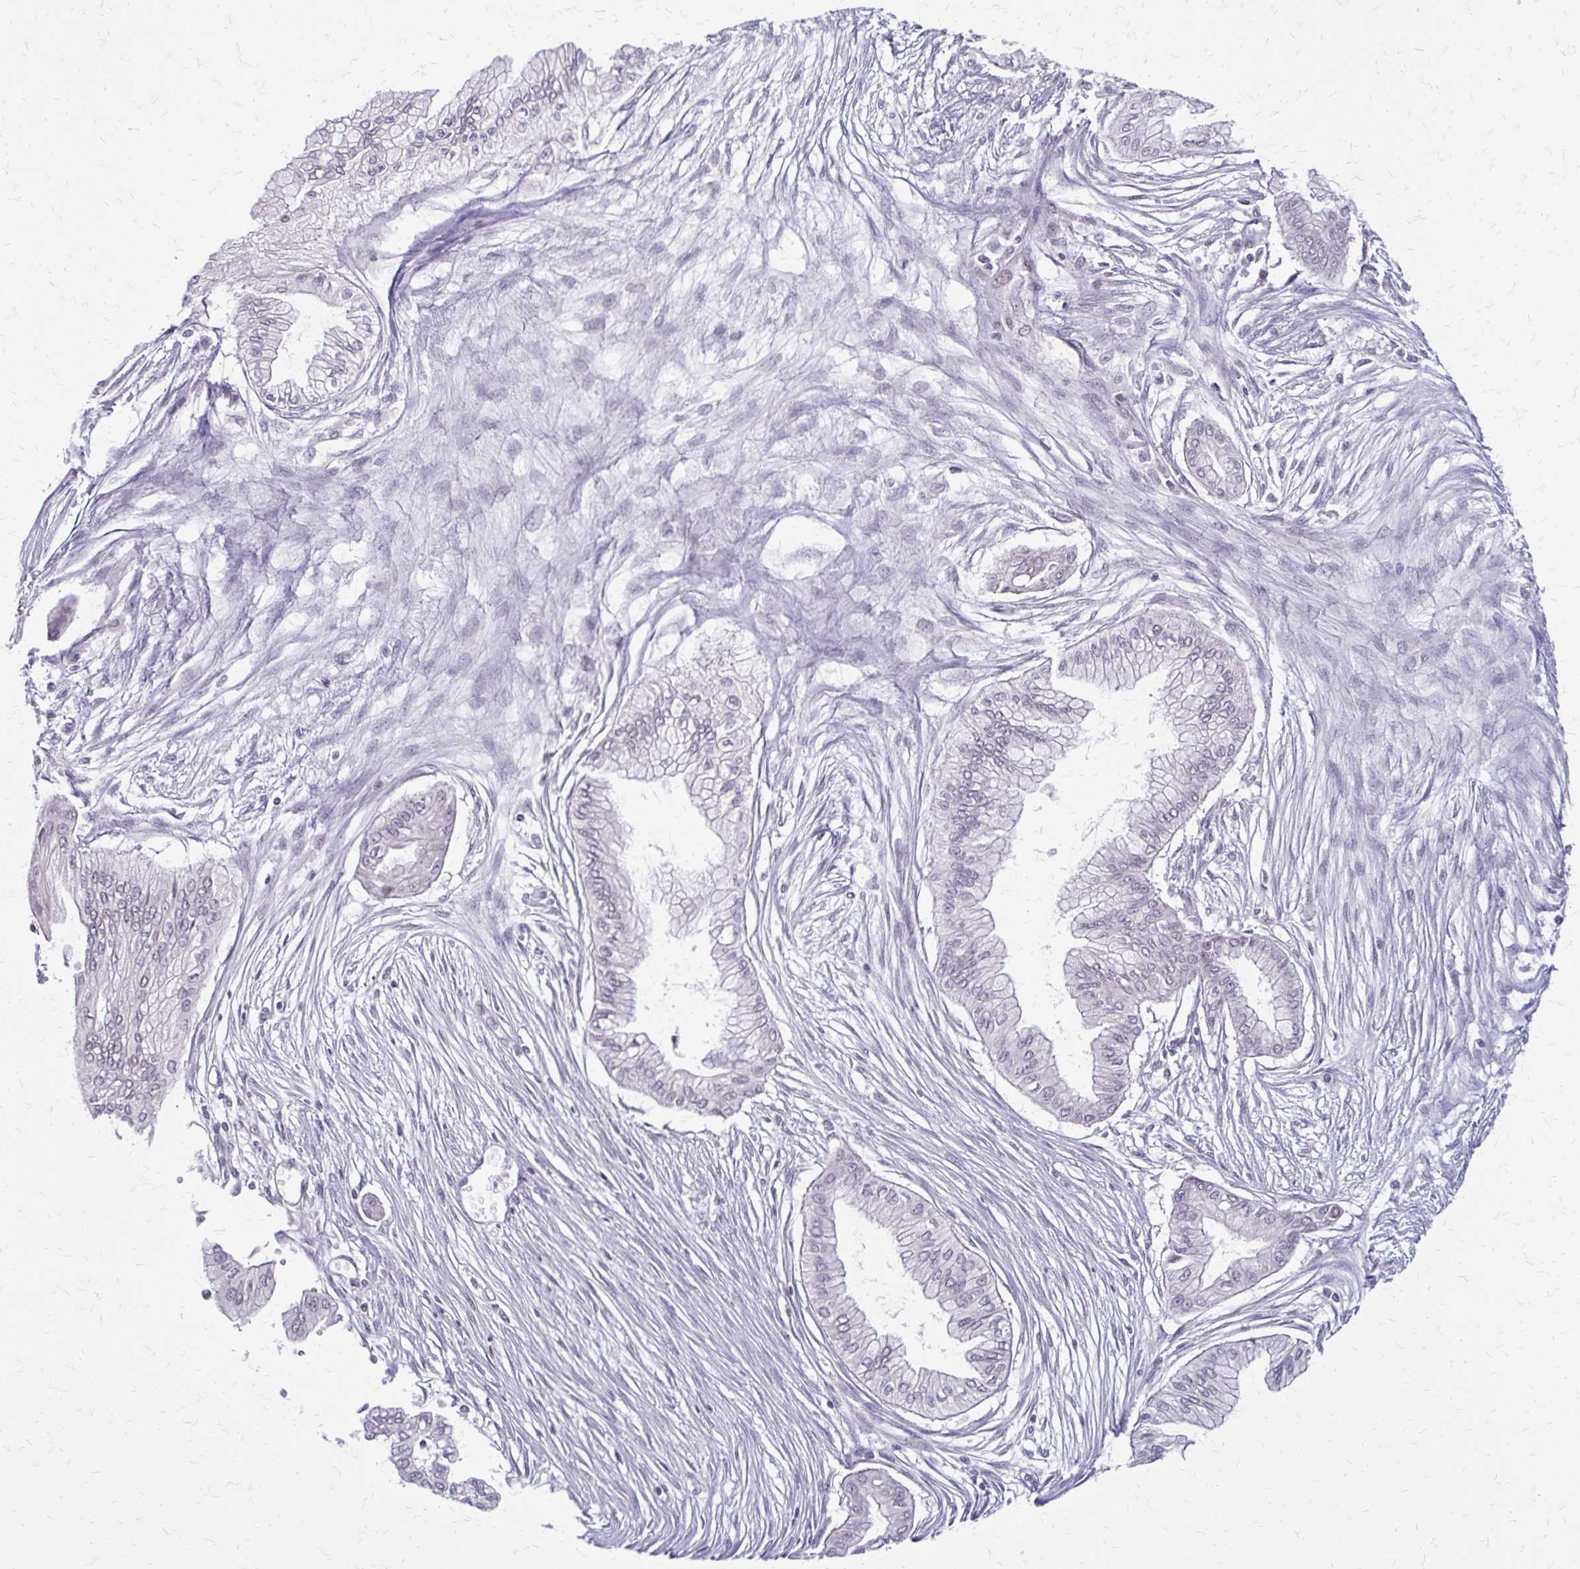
{"staining": {"intensity": "negative", "quantity": "none", "location": "none"}, "tissue": "pancreatic cancer", "cell_type": "Tumor cells", "image_type": "cancer", "snomed": [{"axis": "morphology", "description": "Adenocarcinoma, NOS"}, {"axis": "topography", "description": "Pancreas"}], "caption": "There is no significant staining in tumor cells of adenocarcinoma (pancreatic).", "gene": "EED", "patient": {"sex": "female", "age": 68}}